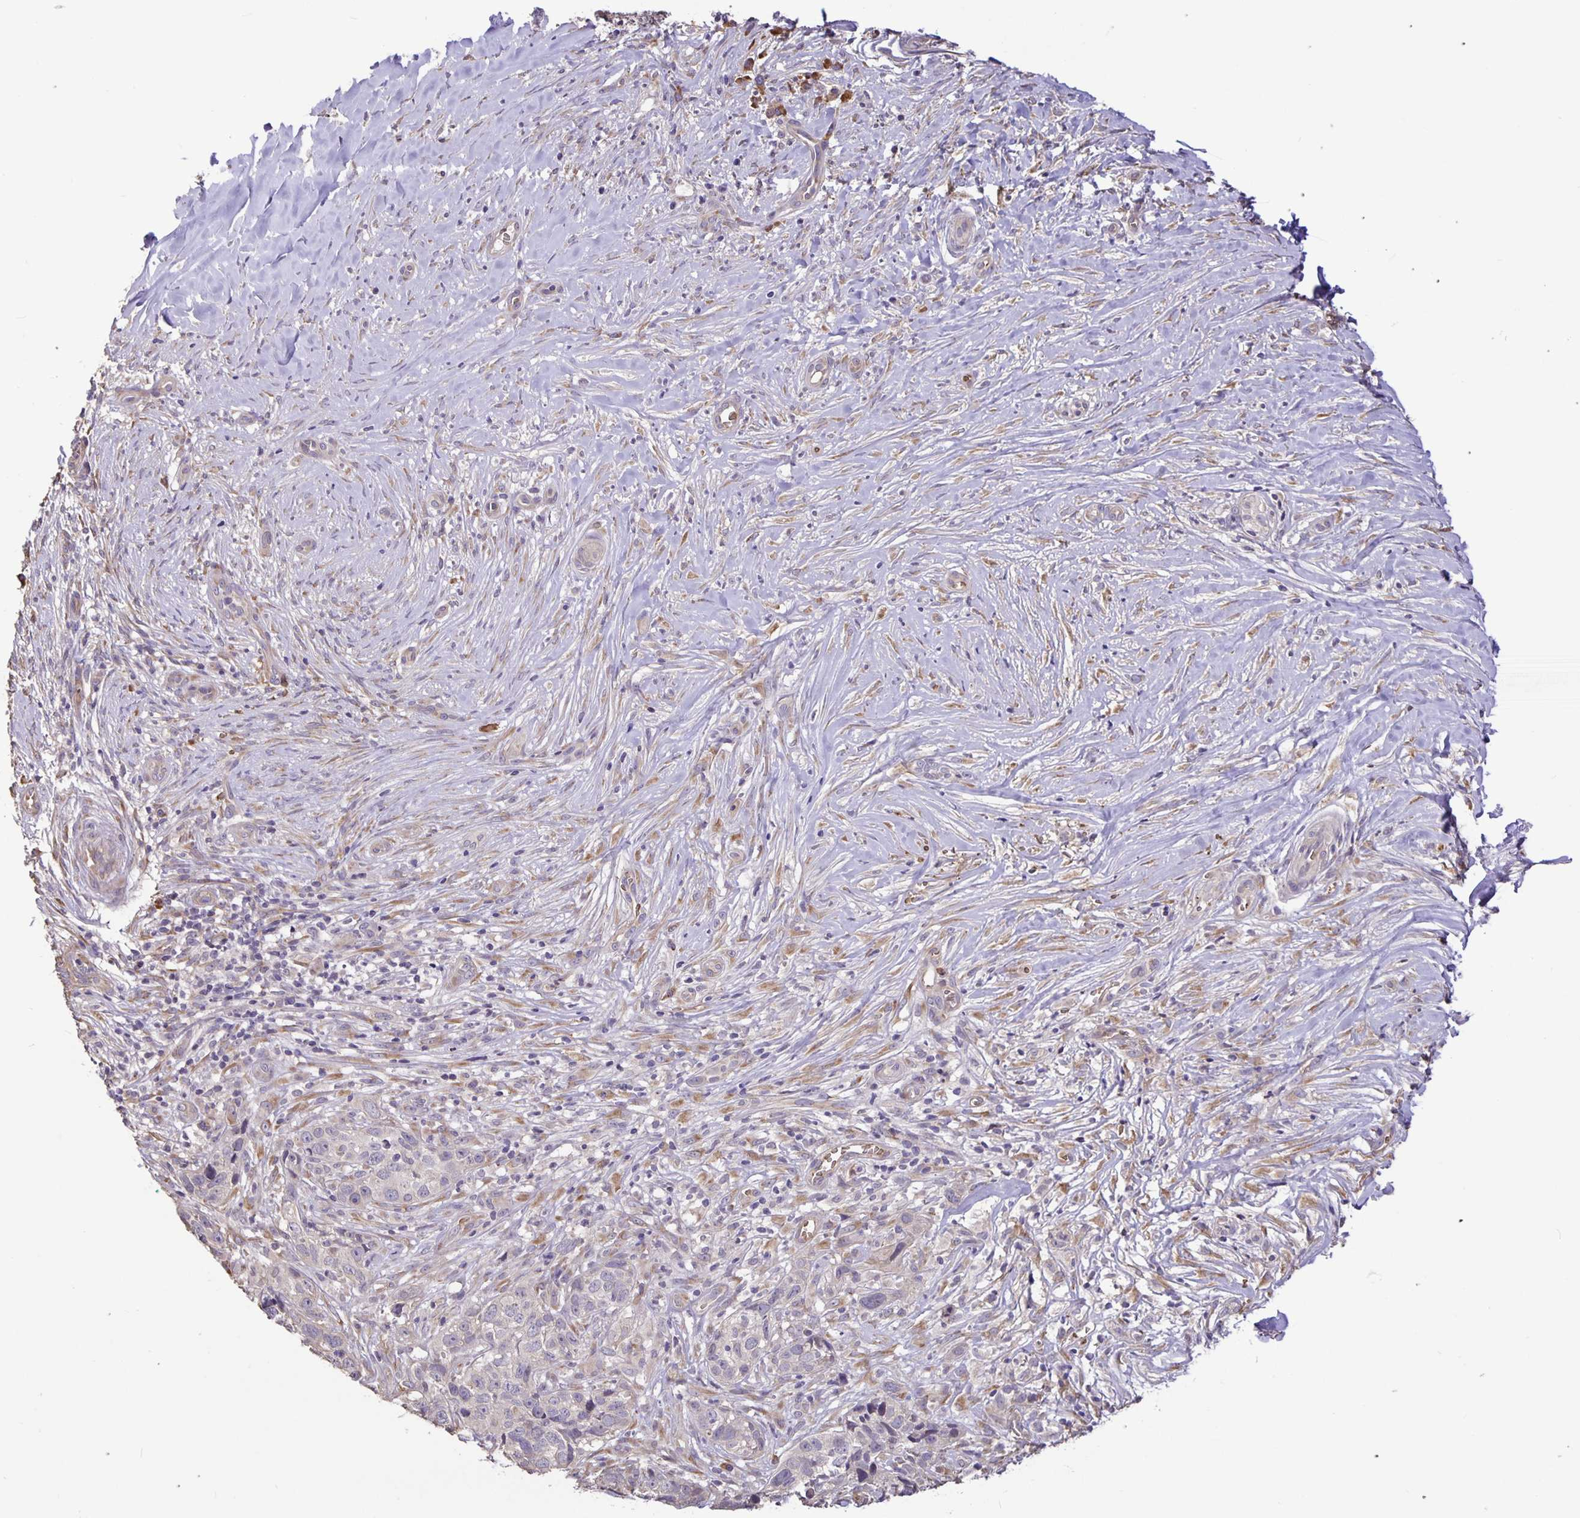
{"staining": {"intensity": "negative", "quantity": "none", "location": "none"}, "tissue": "skin cancer", "cell_type": "Tumor cells", "image_type": "cancer", "snomed": [{"axis": "morphology", "description": "Basal cell carcinoma"}, {"axis": "topography", "description": "Skin"}], "caption": "Tumor cells show no significant protein staining in skin cancer.", "gene": "TMEM71", "patient": {"sex": "female", "age": 82}}